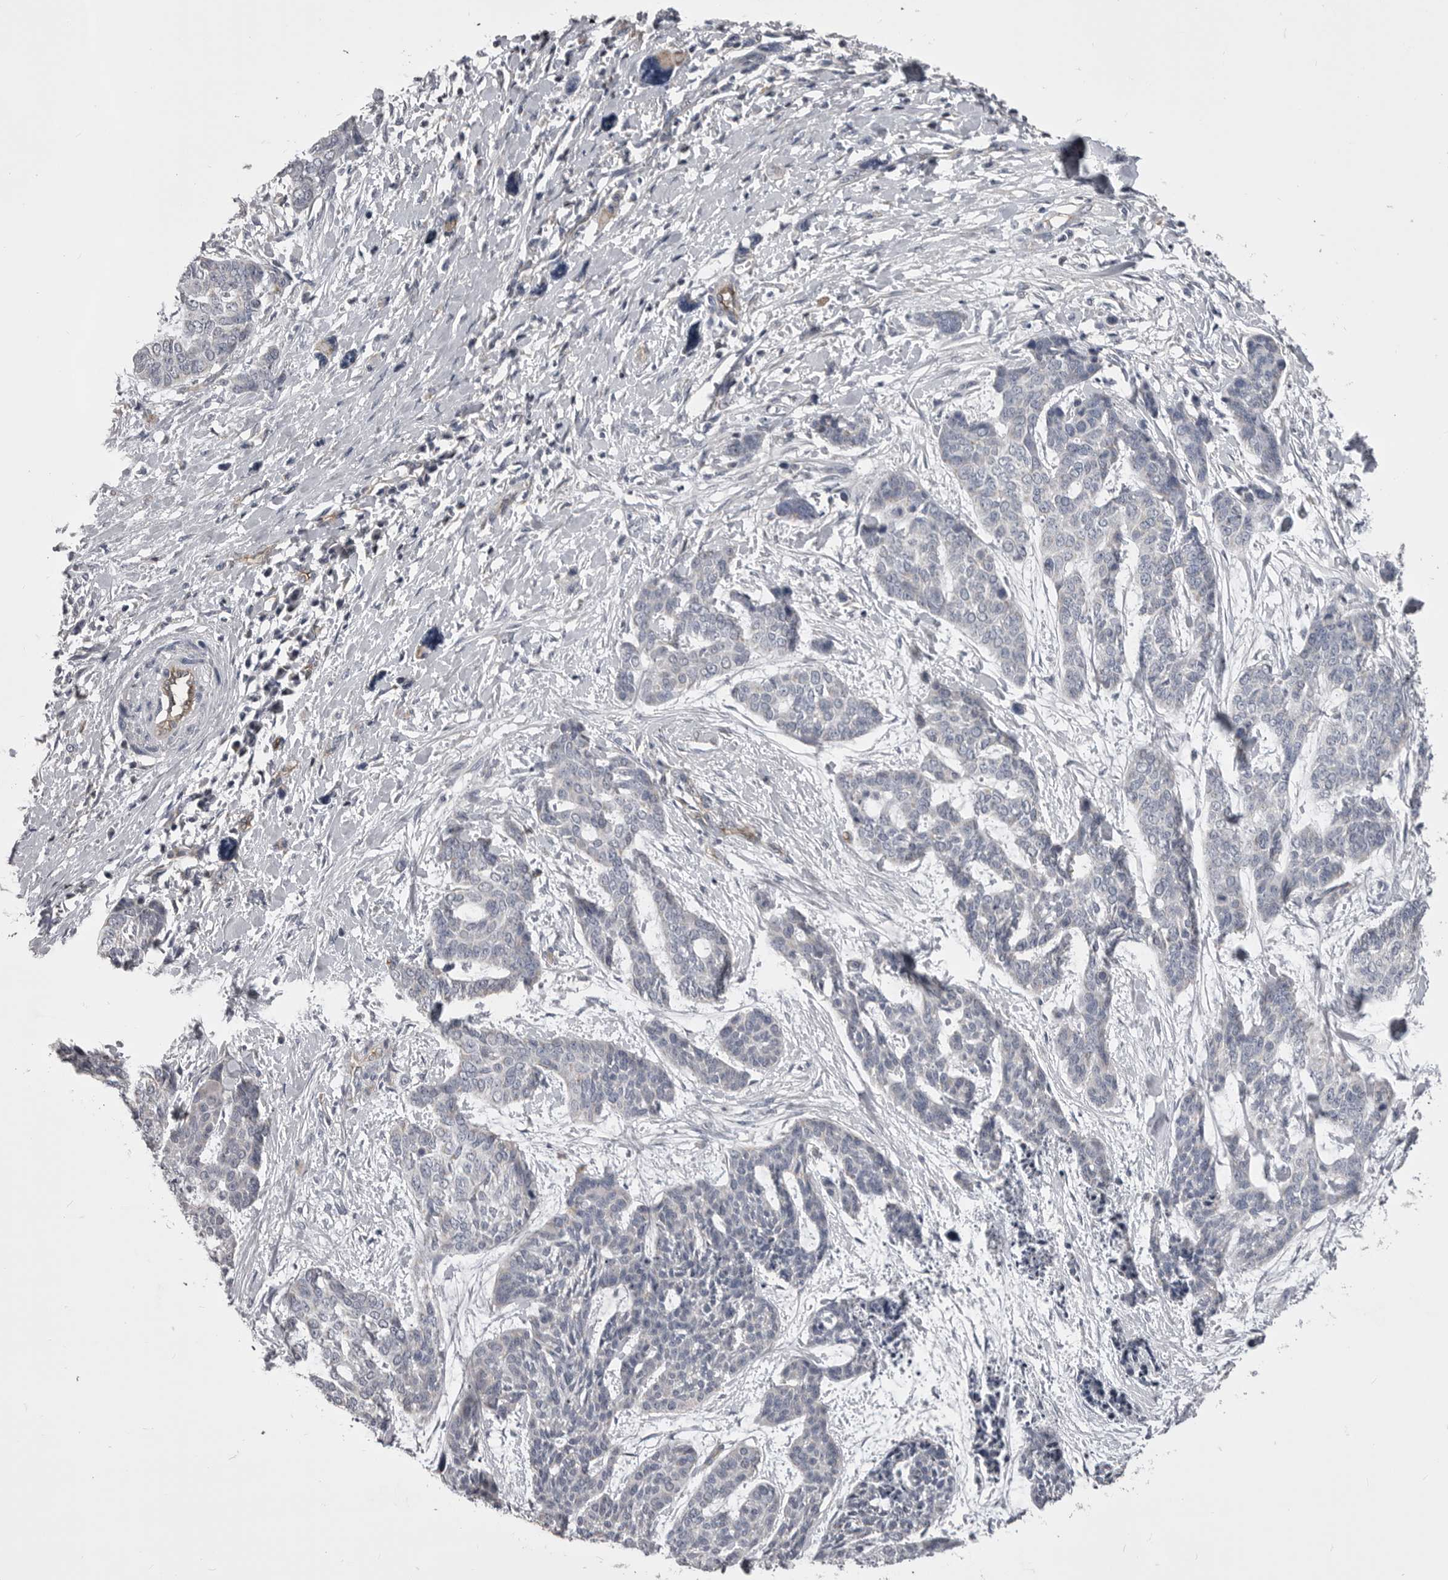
{"staining": {"intensity": "negative", "quantity": "none", "location": "none"}, "tissue": "skin cancer", "cell_type": "Tumor cells", "image_type": "cancer", "snomed": [{"axis": "morphology", "description": "Basal cell carcinoma"}, {"axis": "topography", "description": "Skin"}], "caption": "This is a histopathology image of immunohistochemistry (IHC) staining of skin basal cell carcinoma, which shows no staining in tumor cells.", "gene": "OPLAH", "patient": {"sex": "female", "age": 64}}